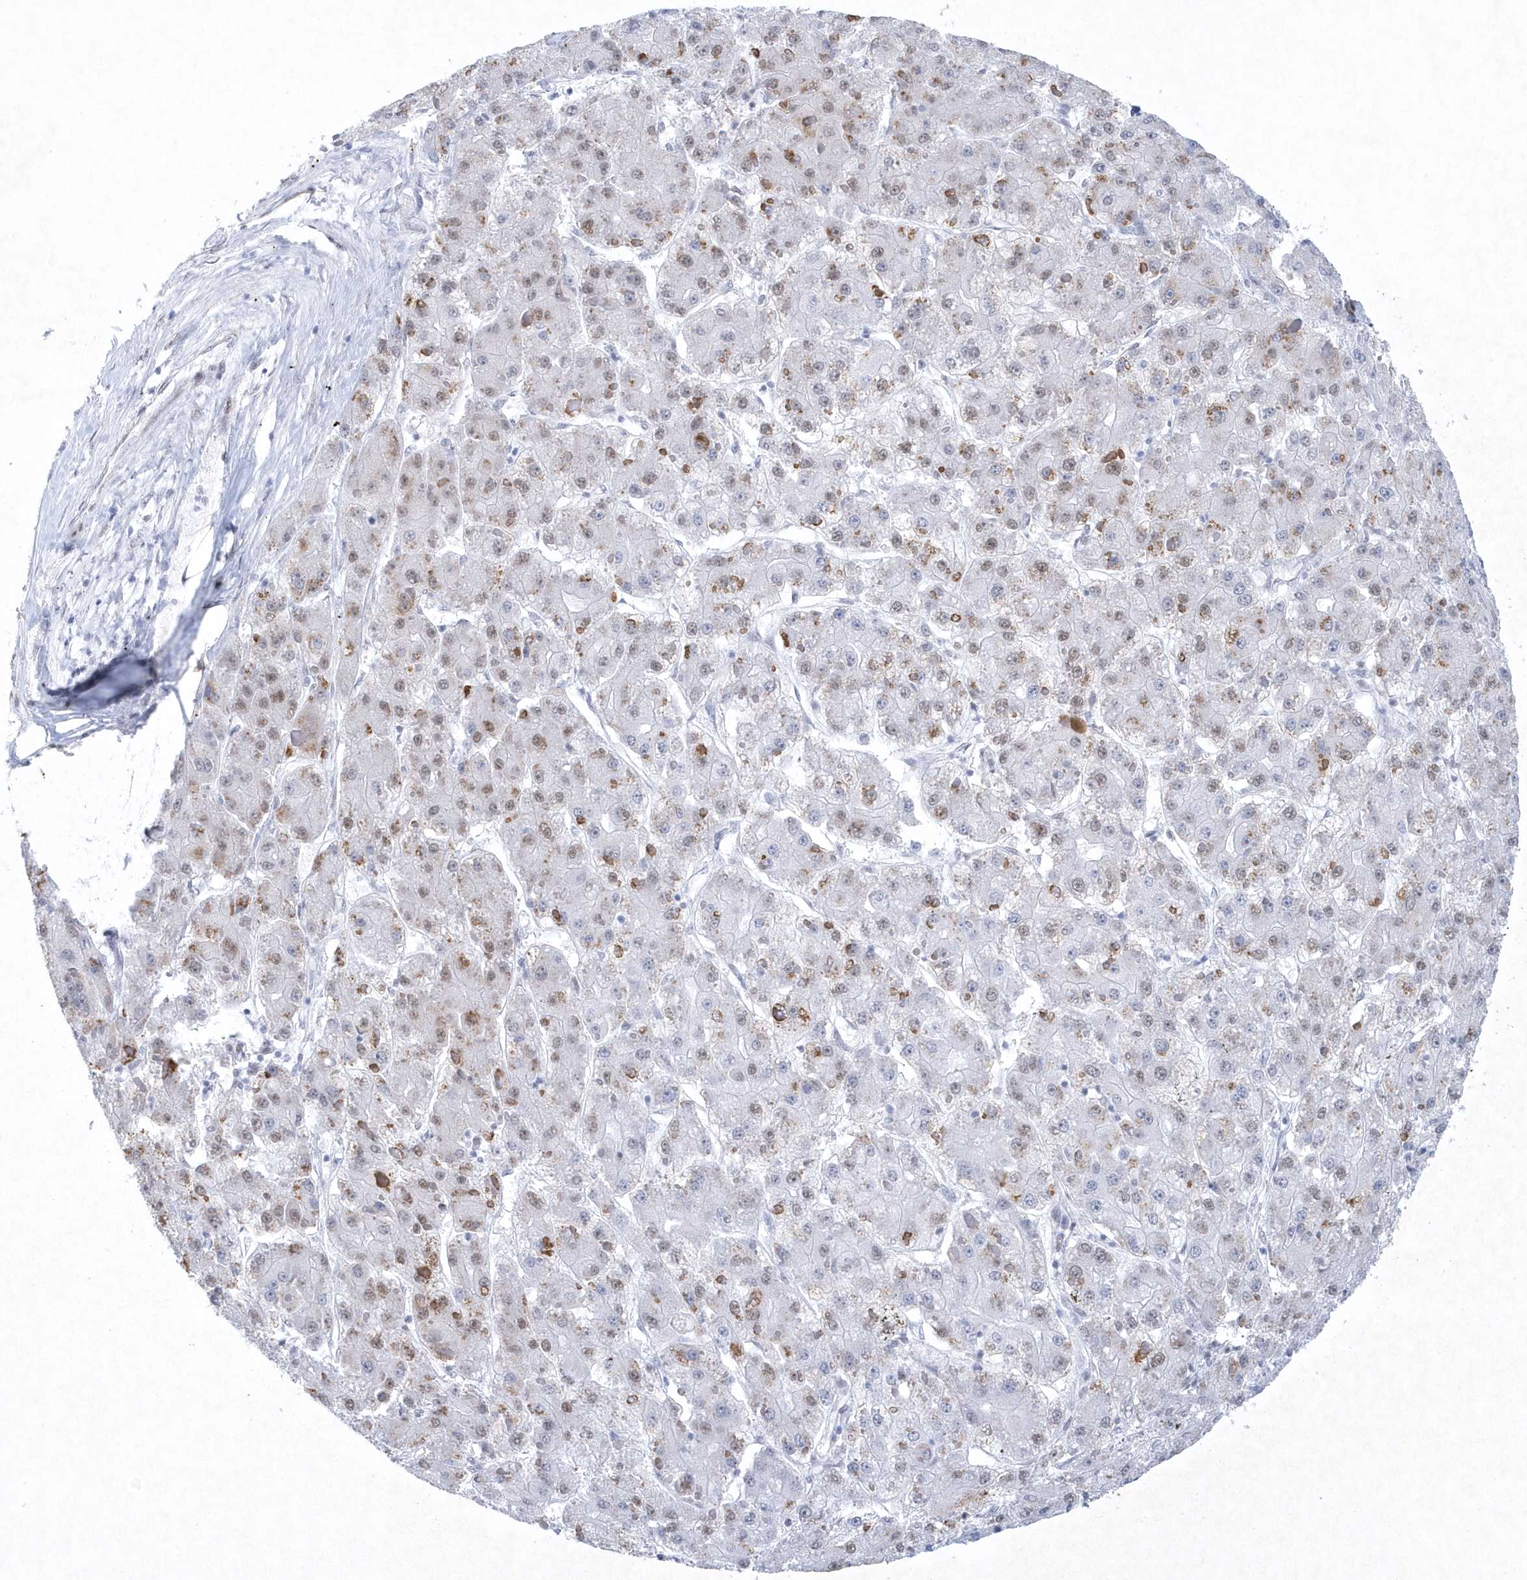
{"staining": {"intensity": "moderate", "quantity": "<25%", "location": "cytoplasmic/membranous"}, "tissue": "liver cancer", "cell_type": "Tumor cells", "image_type": "cancer", "snomed": [{"axis": "morphology", "description": "Carcinoma, Hepatocellular, NOS"}, {"axis": "topography", "description": "Liver"}], "caption": "Immunohistochemical staining of hepatocellular carcinoma (liver) demonstrates low levels of moderate cytoplasmic/membranous positivity in about <25% of tumor cells. (DAB (3,3'-diaminobenzidine) IHC, brown staining for protein, blue staining for nuclei).", "gene": "DCLRE1A", "patient": {"sex": "female", "age": 73}}